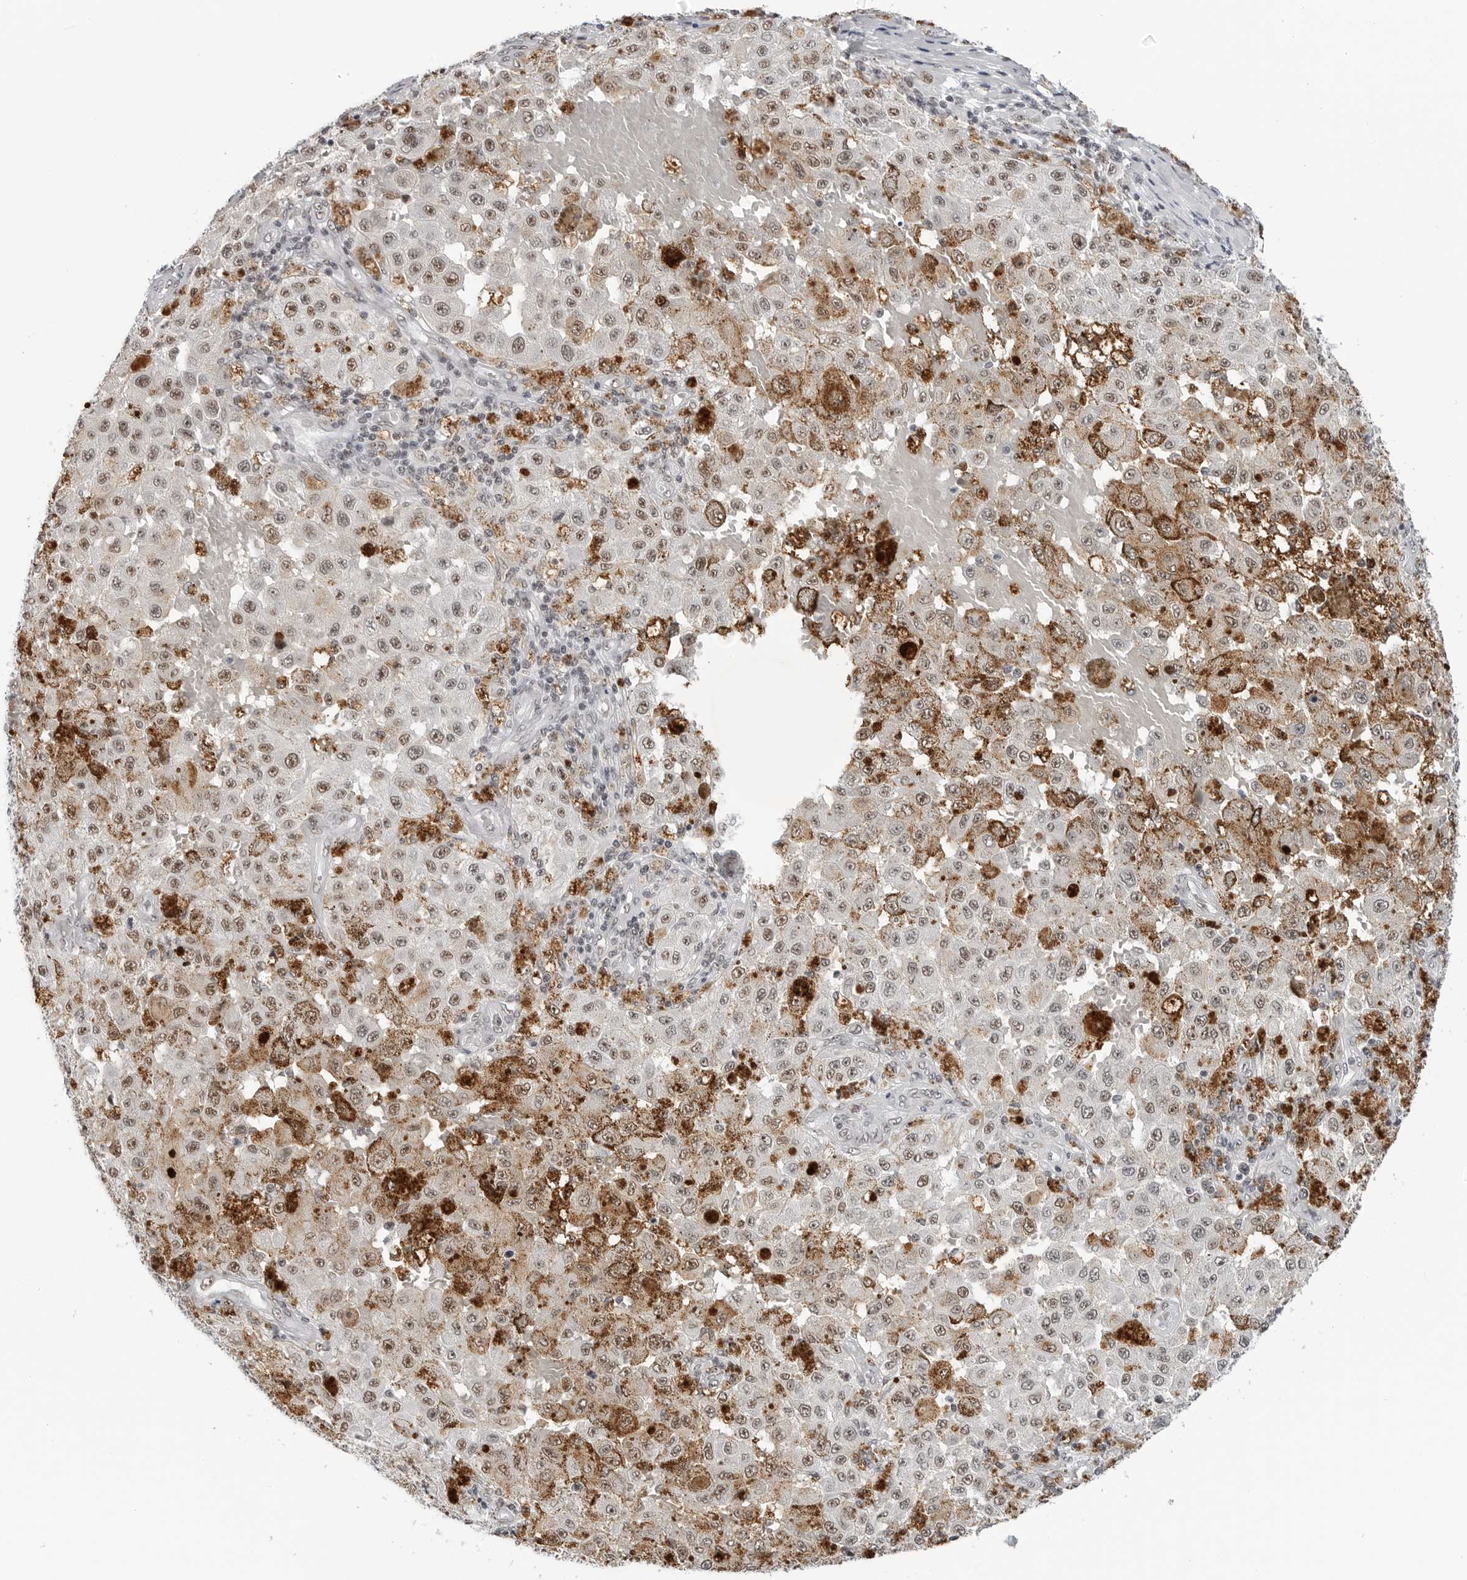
{"staining": {"intensity": "moderate", "quantity": ">75%", "location": "nuclear"}, "tissue": "melanoma", "cell_type": "Tumor cells", "image_type": "cancer", "snomed": [{"axis": "morphology", "description": "Malignant melanoma, NOS"}, {"axis": "topography", "description": "Skin"}], "caption": "Approximately >75% of tumor cells in human malignant melanoma reveal moderate nuclear protein positivity as visualized by brown immunohistochemical staining.", "gene": "WRAP53", "patient": {"sex": "female", "age": 64}}